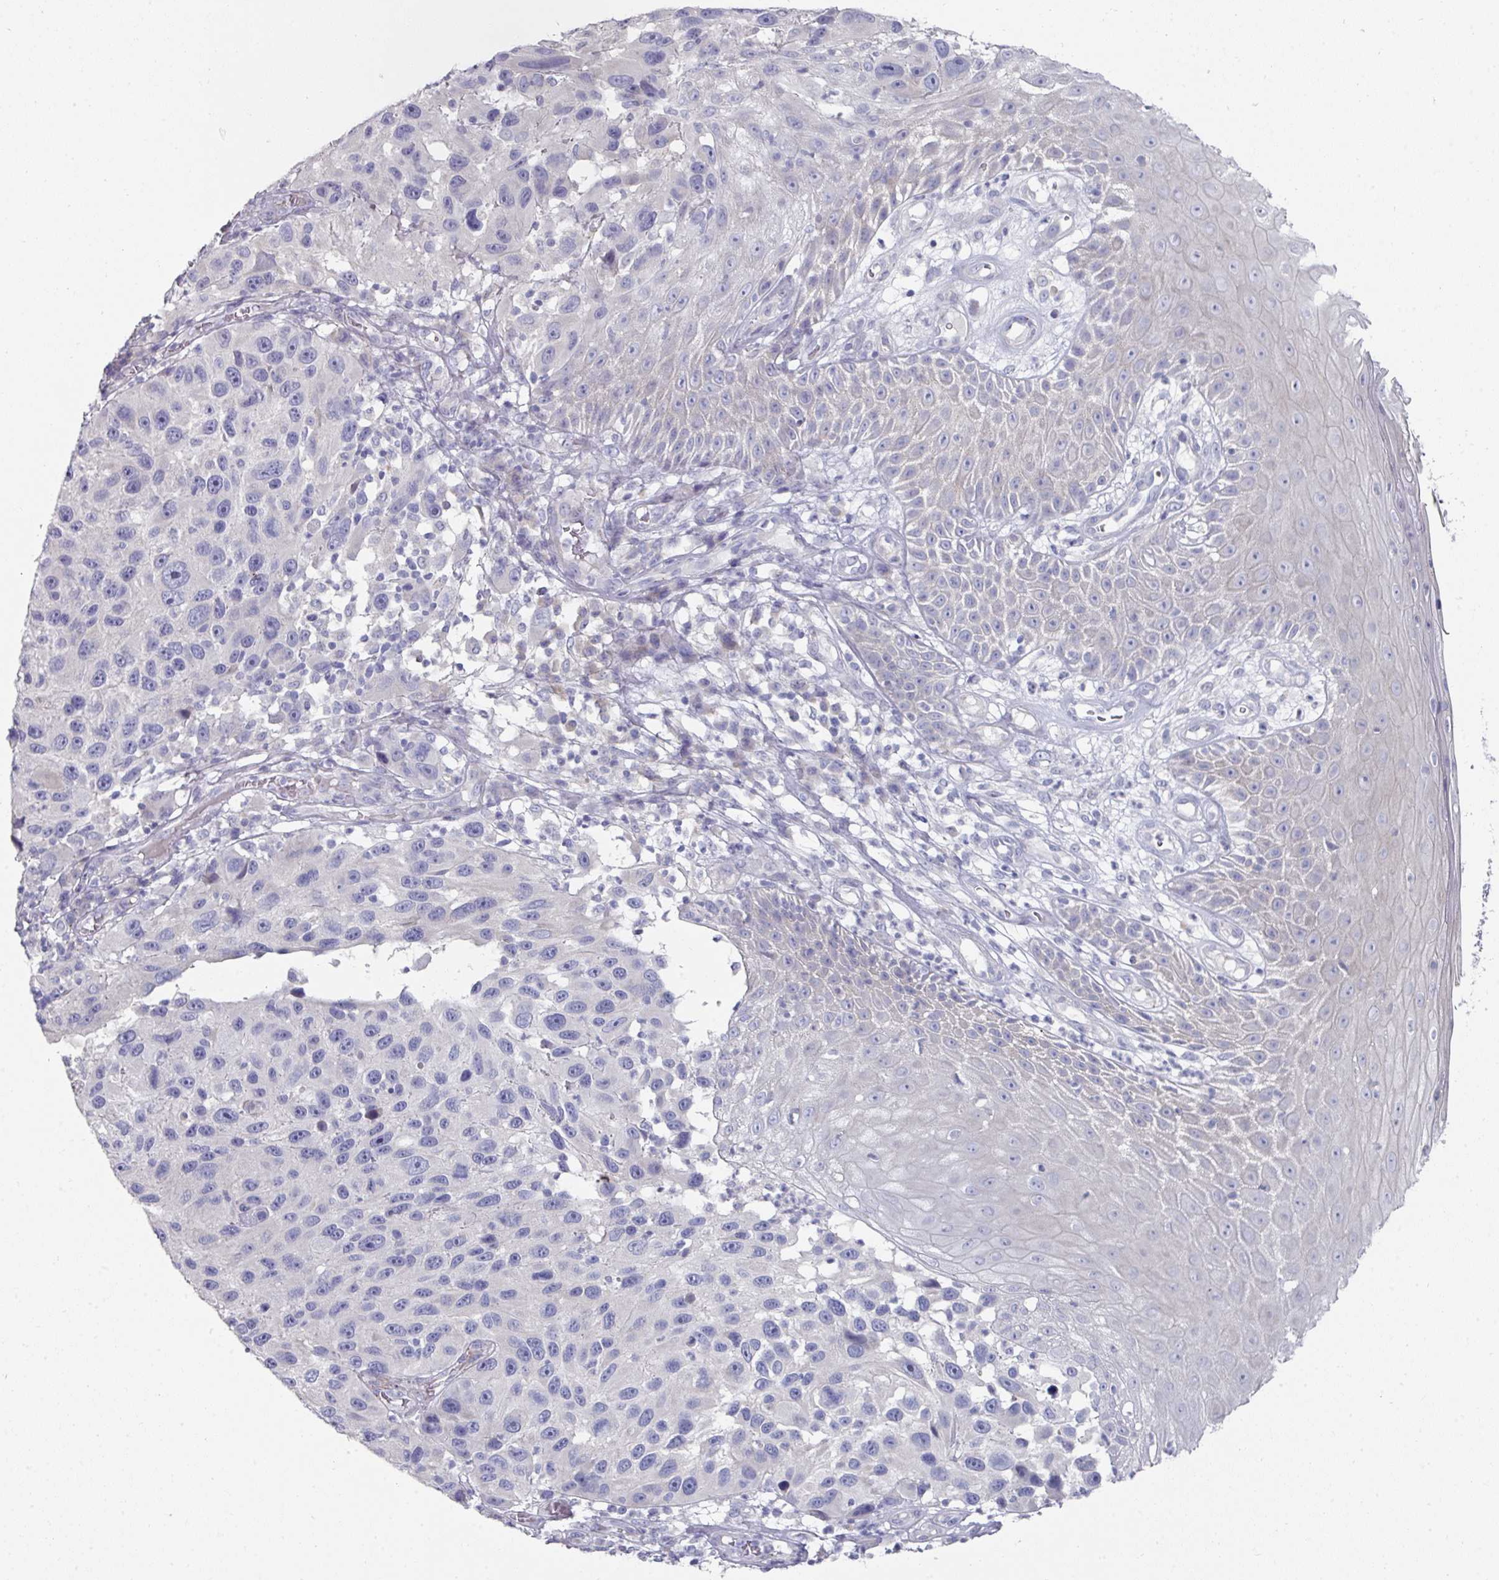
{"staining": {"intensity": "negative", "quantity": "none", "location": "none"}, "tissue": "melanoma", "cell_type": "Tumor cells", "image_type": "cancer", "snomed": [{"axis": "morphology", "description": "Malignant melanoma, NOS"}, {"axis": "topography", "description": "Skin"}], "caption": "High power microscopy photomicrograph of an immunohistochemistry (IHC) photomicrograph of malignant melanoma, revealing no significant positivity in tumor cells. (DAB immunohistochemistry (IHC), high magnification).", "gene": "NT5C1A", "patient": {"sex": "male", "age": 53}}